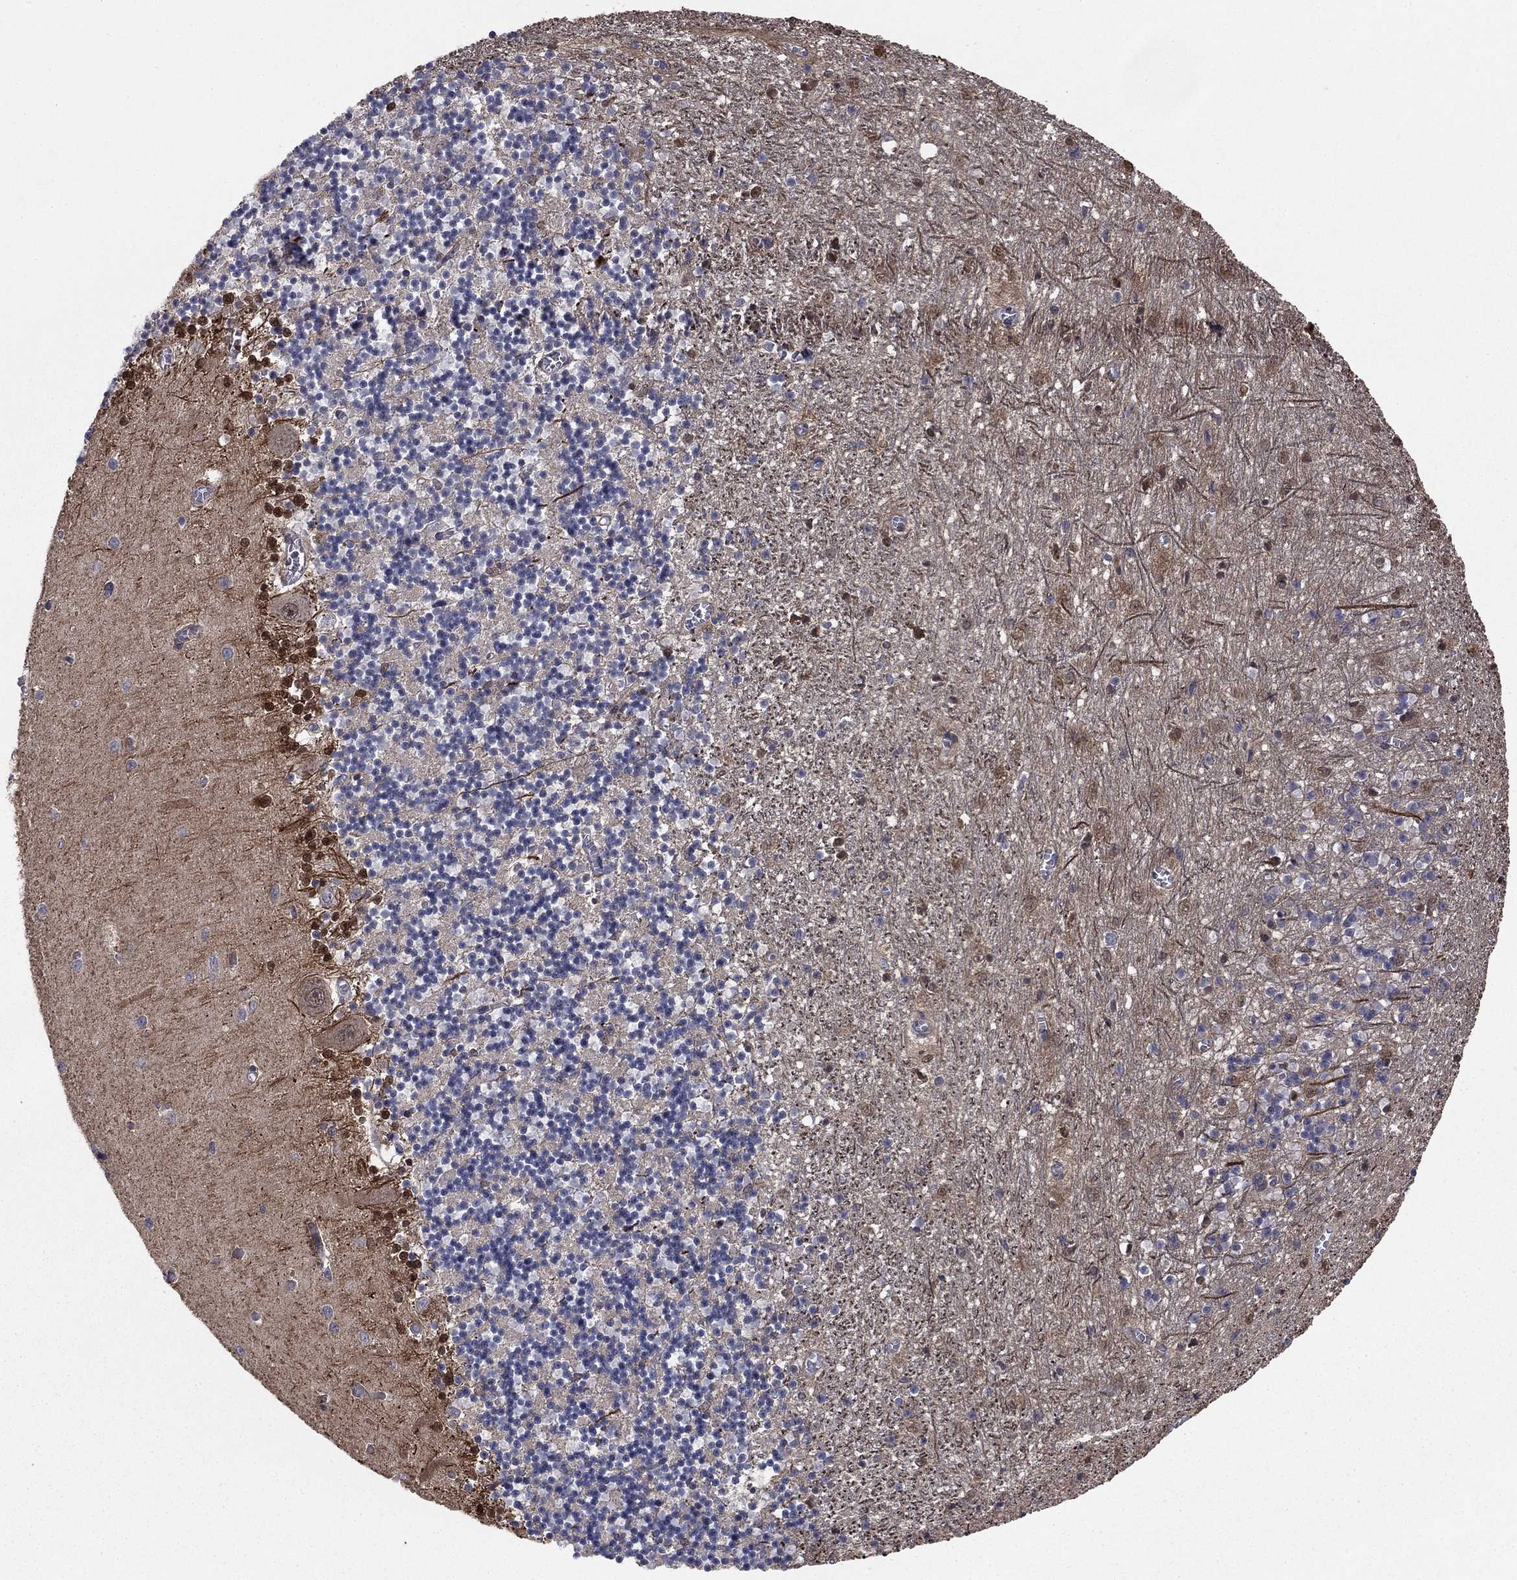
{"staining": {"intensity": "negative", "quantity": "none", "location": "none"}, "tissue": "cerebellum", "cell_type": "Cells in granular layer", "image_type": "normal", "snomed": [{"axis": "morphology", "description": "Normal tissue, NOS"}, {"axis": "topography", "description": "Cerebellum"}], "caption": "IHC micrograph of normal cerebellum: cerebellum stained with DAB reveals no significant protein positivity in cells in granular layer.", "gene": "BCL11A", "patient": {"sex": "female", "age": 64}}